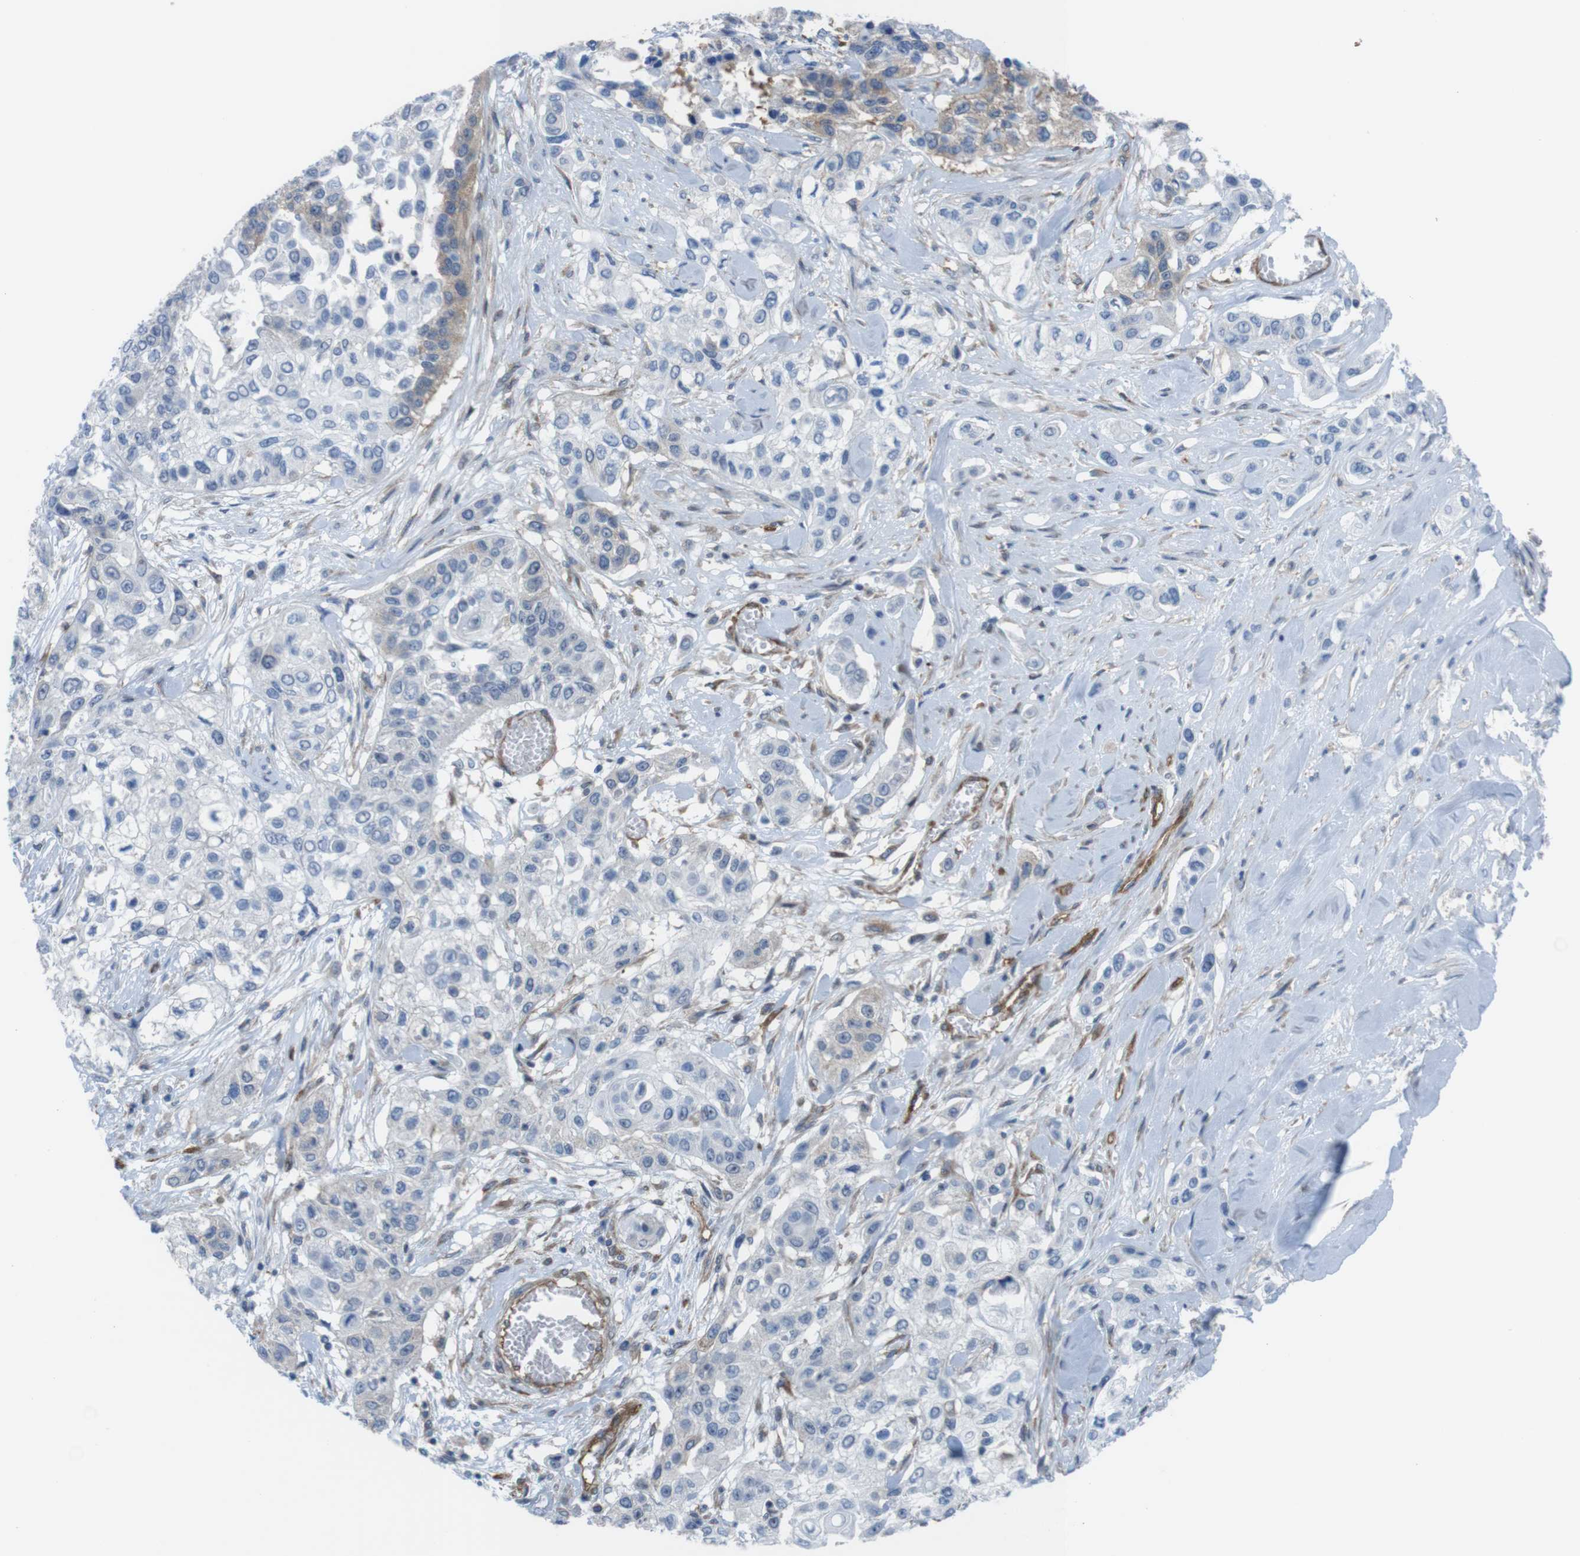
{"staining": {"intensity": "negative", "quantity": "none", "location": "none"}, "tissue": "lung cancer", "cell_type": "Tumor cells", "image_type": "cancer", "snomed": [{"axis": "morphology", "description": "Squamous cell carcinoma, NOS"}, {"axis": "topography", "description": "Lung"}], "caption": "IHC image of neoplastic tissue: human lung cancer (squamous cell carcinoma) stained with DAB (3,3'-diaminobenzidine) demonstrates no significant protein expression in tumor cells.", "gene": "DIAPH2", "patient": {"sex": "male", "age": 71}}